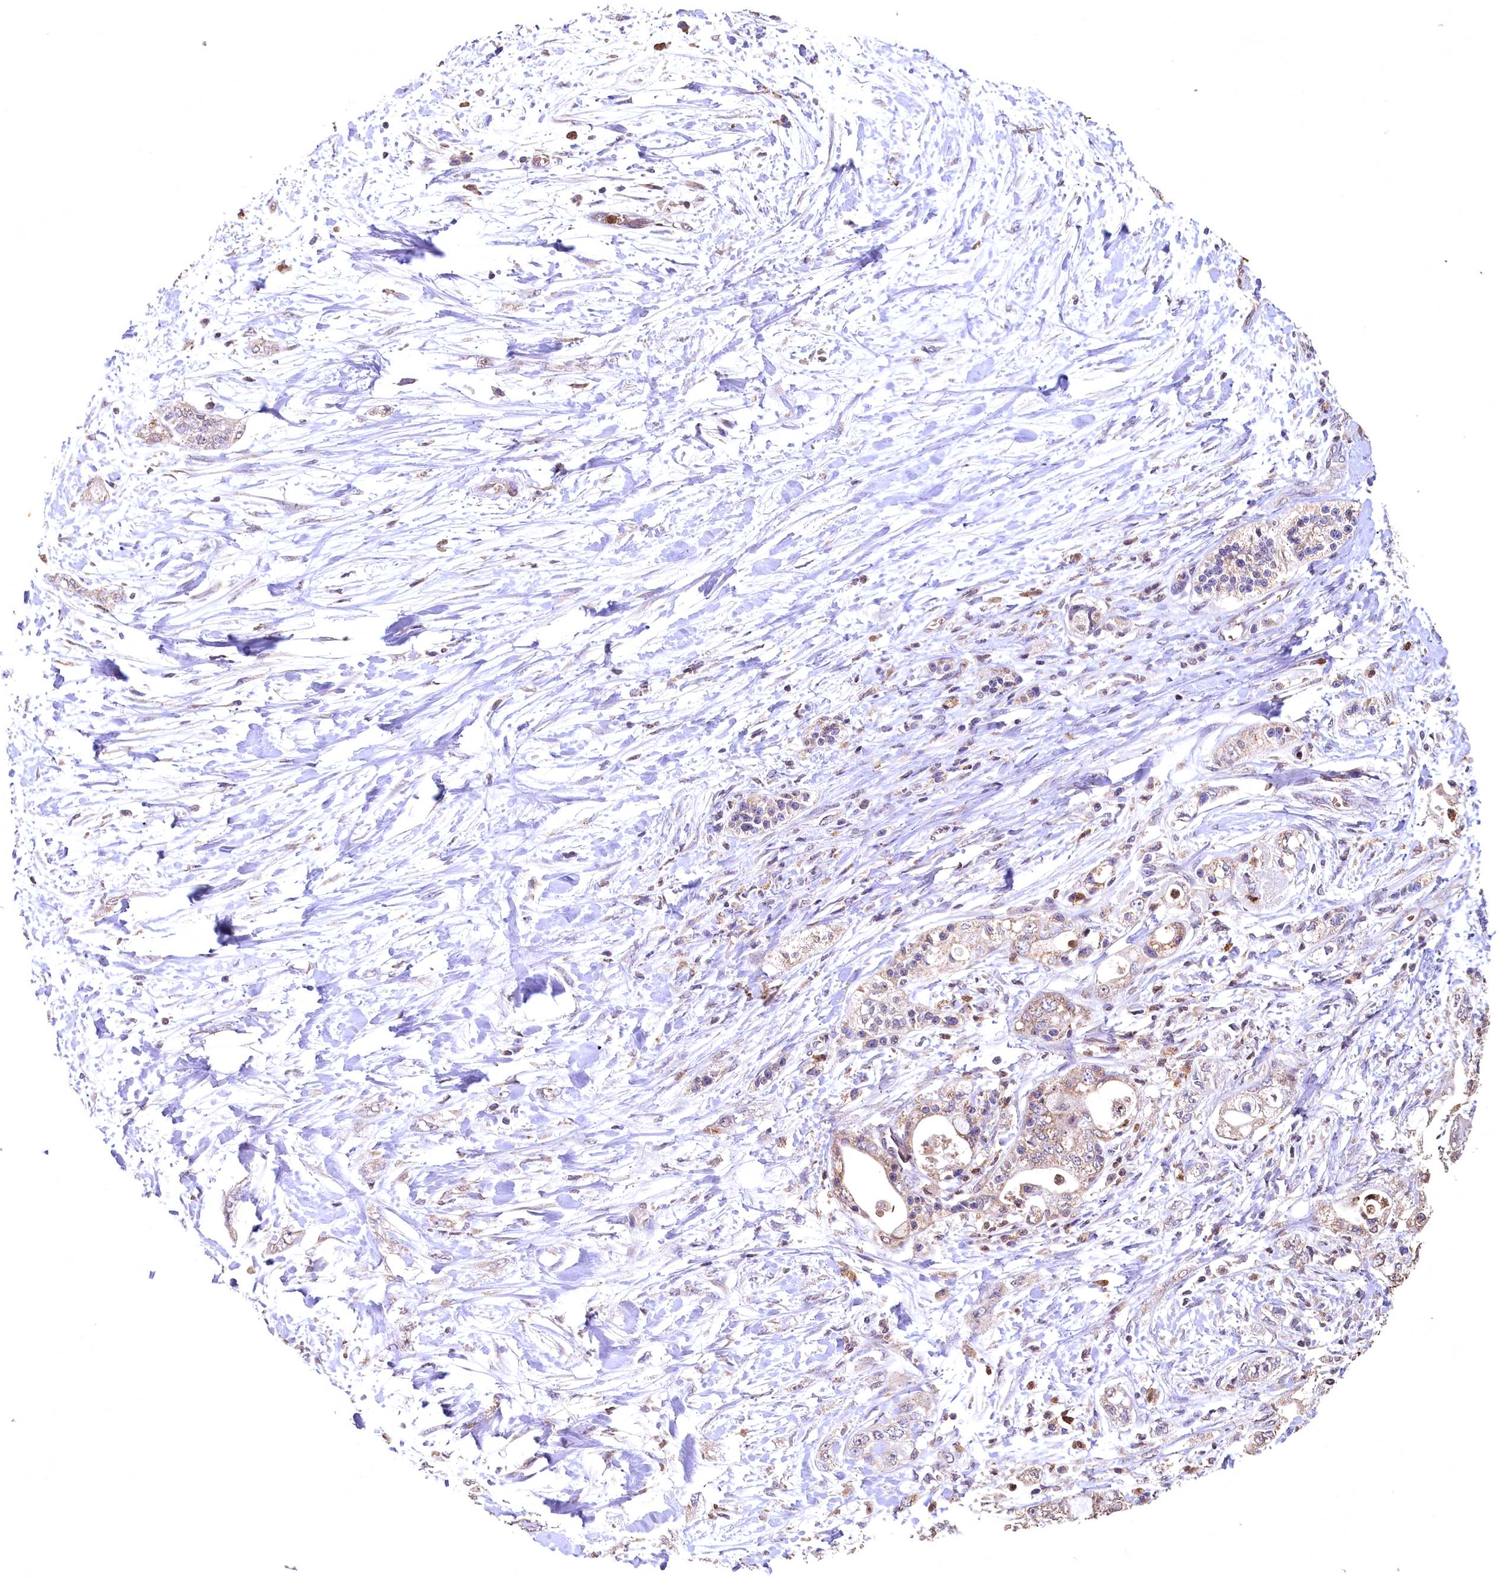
{"staining": {"intensity": "weak", "quantity": "25%-75%", "location": "cytoplasmic/membranous"}, "tissue": "pancreatic cancer", "cell_type": "Tumor cells", "image_type": "cancer", "snomed": [{"axis": "morphology", "description": "Adenocarcinoma, NOS"}, {"axis": "topography", "description": "Pancreas"}], "caption": "A brown stain highlights weak cytoplasmic/membranous expression of a protein in pancreatic cancer (adenocarcinoma) tumor cells. Immunohistochemistry (ihc) stains the protein in brown and the nuclei are stained blue.", "gene": "SPTA1", "patient": {"sex": "male", "age": 70}}